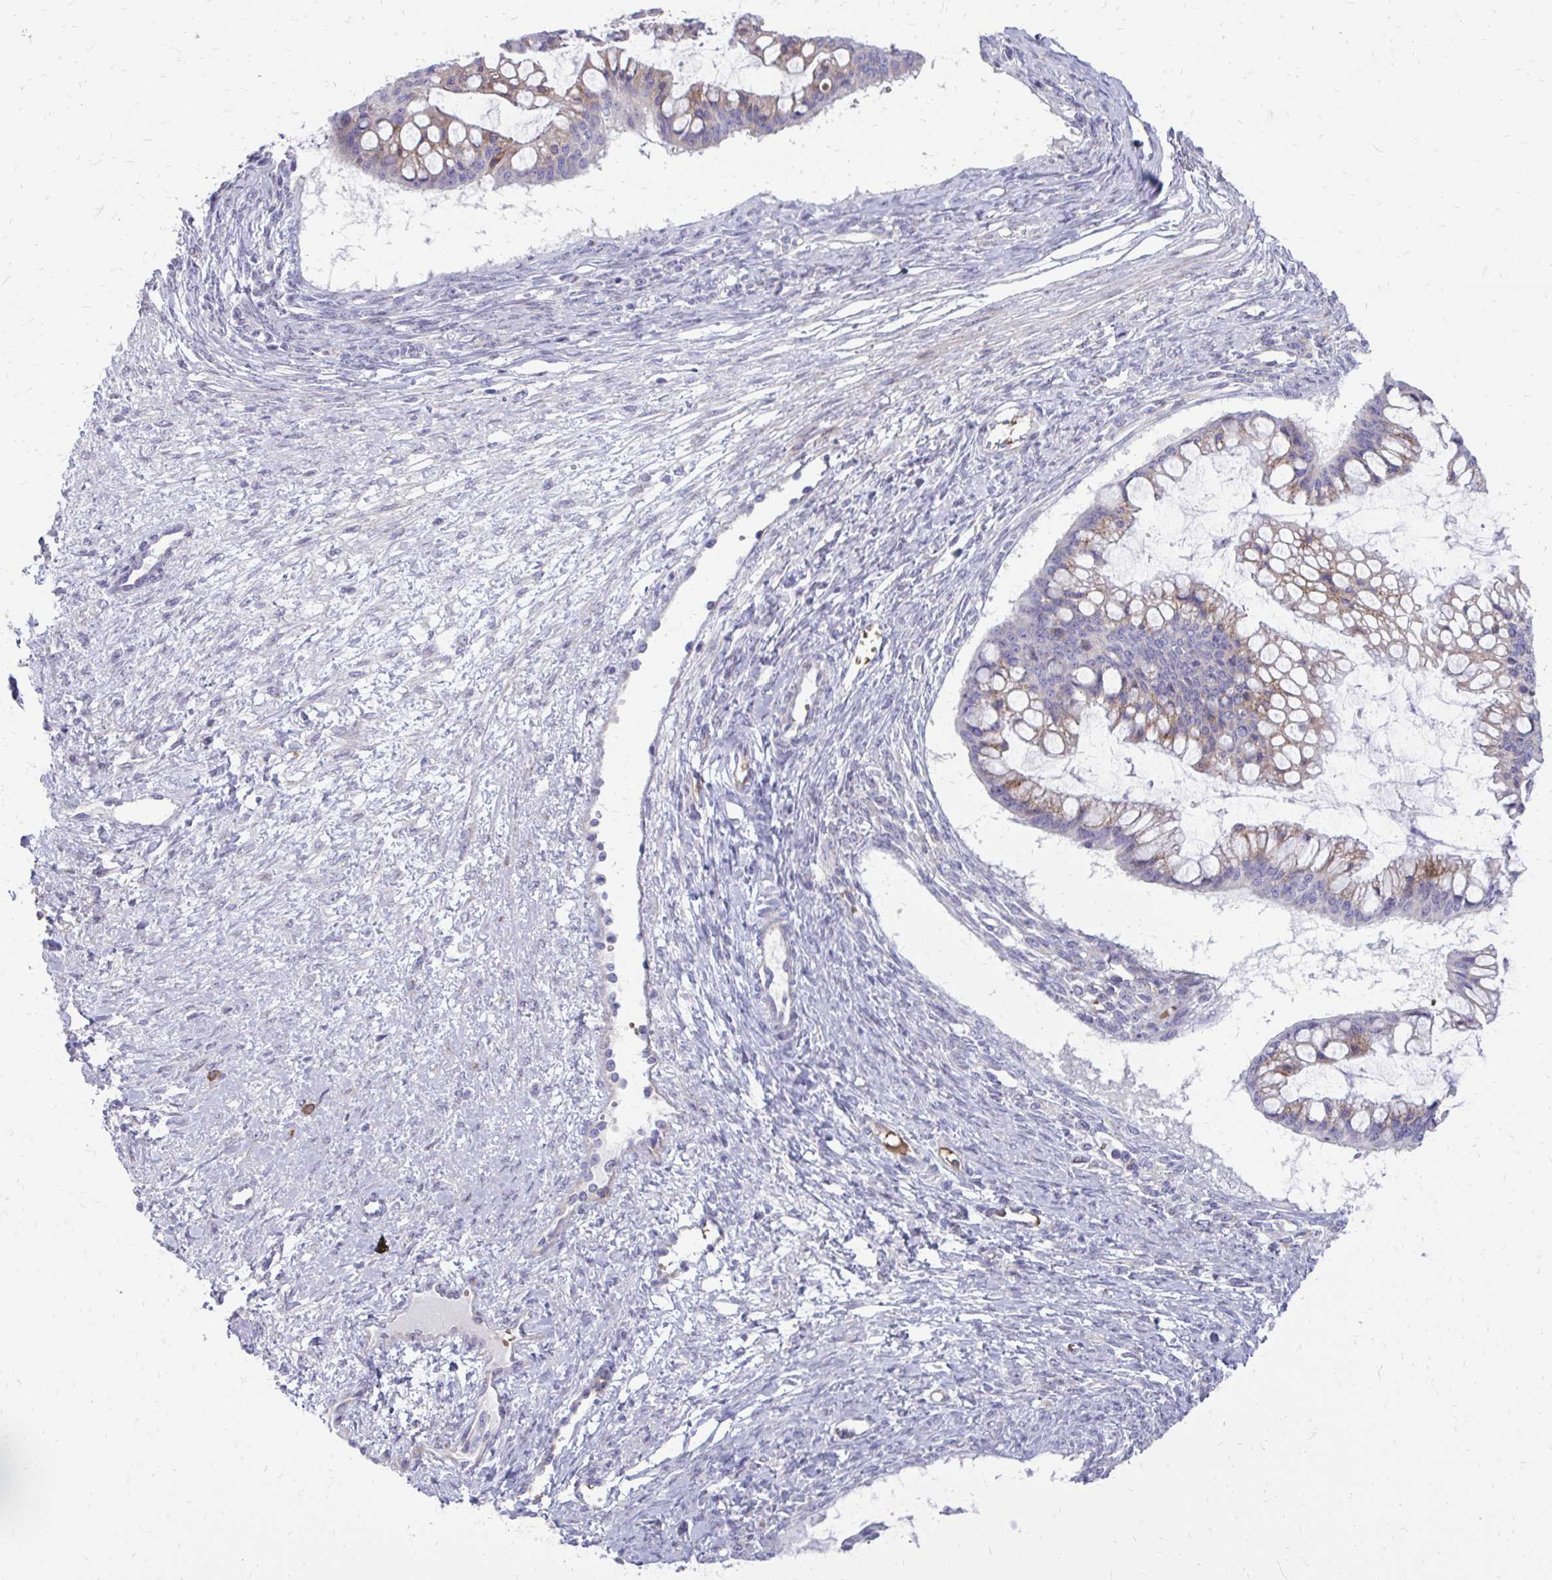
{"staining": {"intensity": "weak", "quantity": "25%-75%", "location": "cytoplasmic/membranous"}, "tissue": "ovarian cancer", "cell_type": "Tumor cells", "image_type": "cancer", "snomed": [{"axis": "morphology", "description": "Cystadenocarcinoma, mucinous, NOS"}, {"axis": "topography", "description": "Ovary"}], "caption": "This image shows IHC staining of human ovarian cancer, with low weak cytoplasmic/membranous expression in approximately 25%-75% of tumor cells.", "gene": "FUNDC2", "patient": {"sex": "female", "age": 73}}